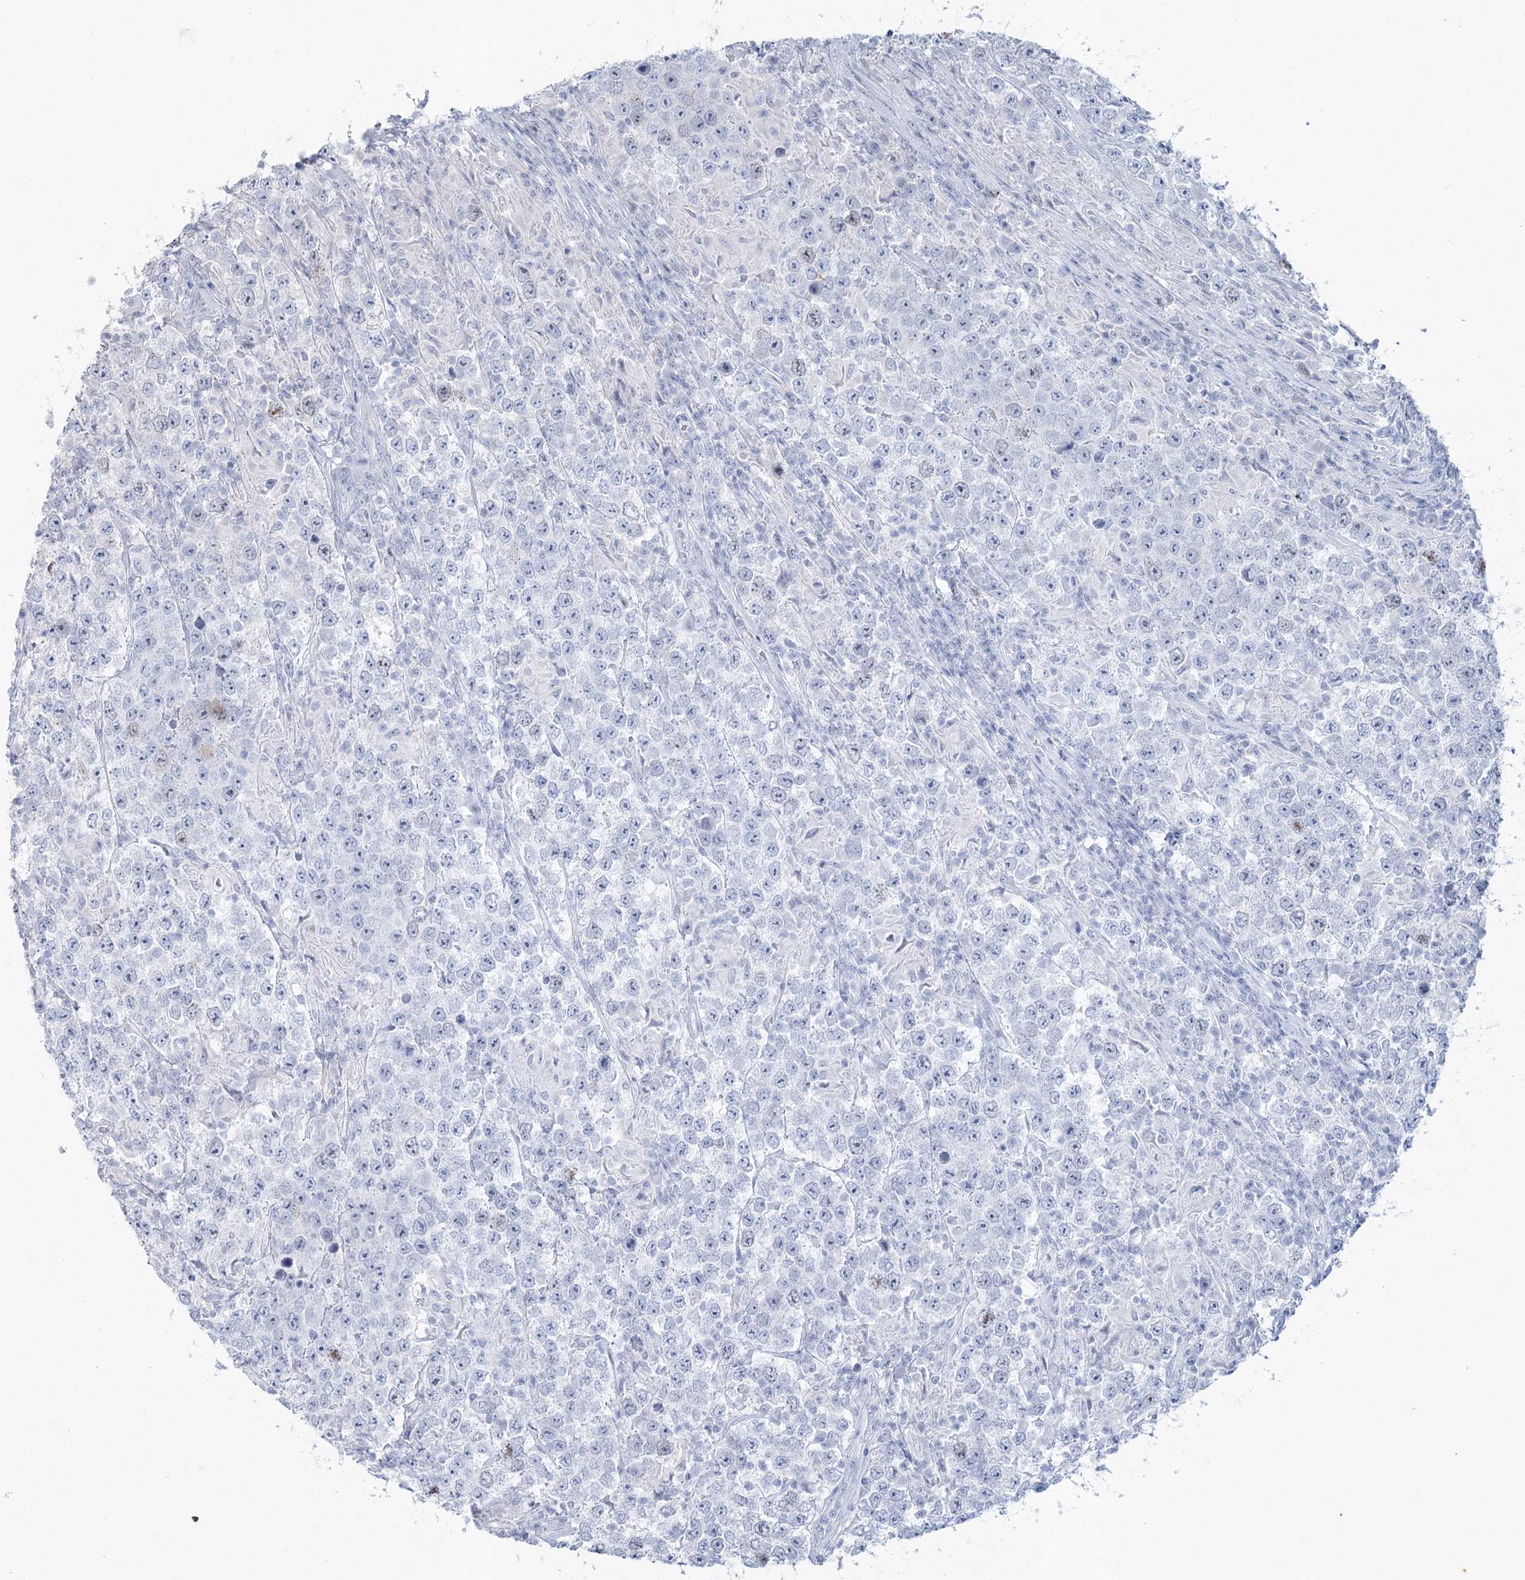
{"staining": {"intensity": "weak", "quantity": "<25%", "location": "nuclear"}, "tissue": "testis cancer", "cell_type": "Tumor cells", "image_type": "cancer", "snomed": [{"axis": "morphology", "description": "Normal tissue, NOS"}, {"axis": "morphology", "description": "Urothelial carcinoma, High grade"}, {"axis": "morphology", "description": "Seminoma, NOS"}, {"axis": "morphology", "description": "Carcinoma, Embryonal, NOS"}, {"axis": "topography", "description": "Urinary bladder"}, {"axis": "topography", "description": "Testis"}], "caption": "Immunohistochemistry micrograph of human urothelial carcinoma (high-grade) (testis) stained for a protein (brown), which shows no staining in tumor cells.", "gene": "ABITRAM", "patient": {"sex": "male", "age": 41}}